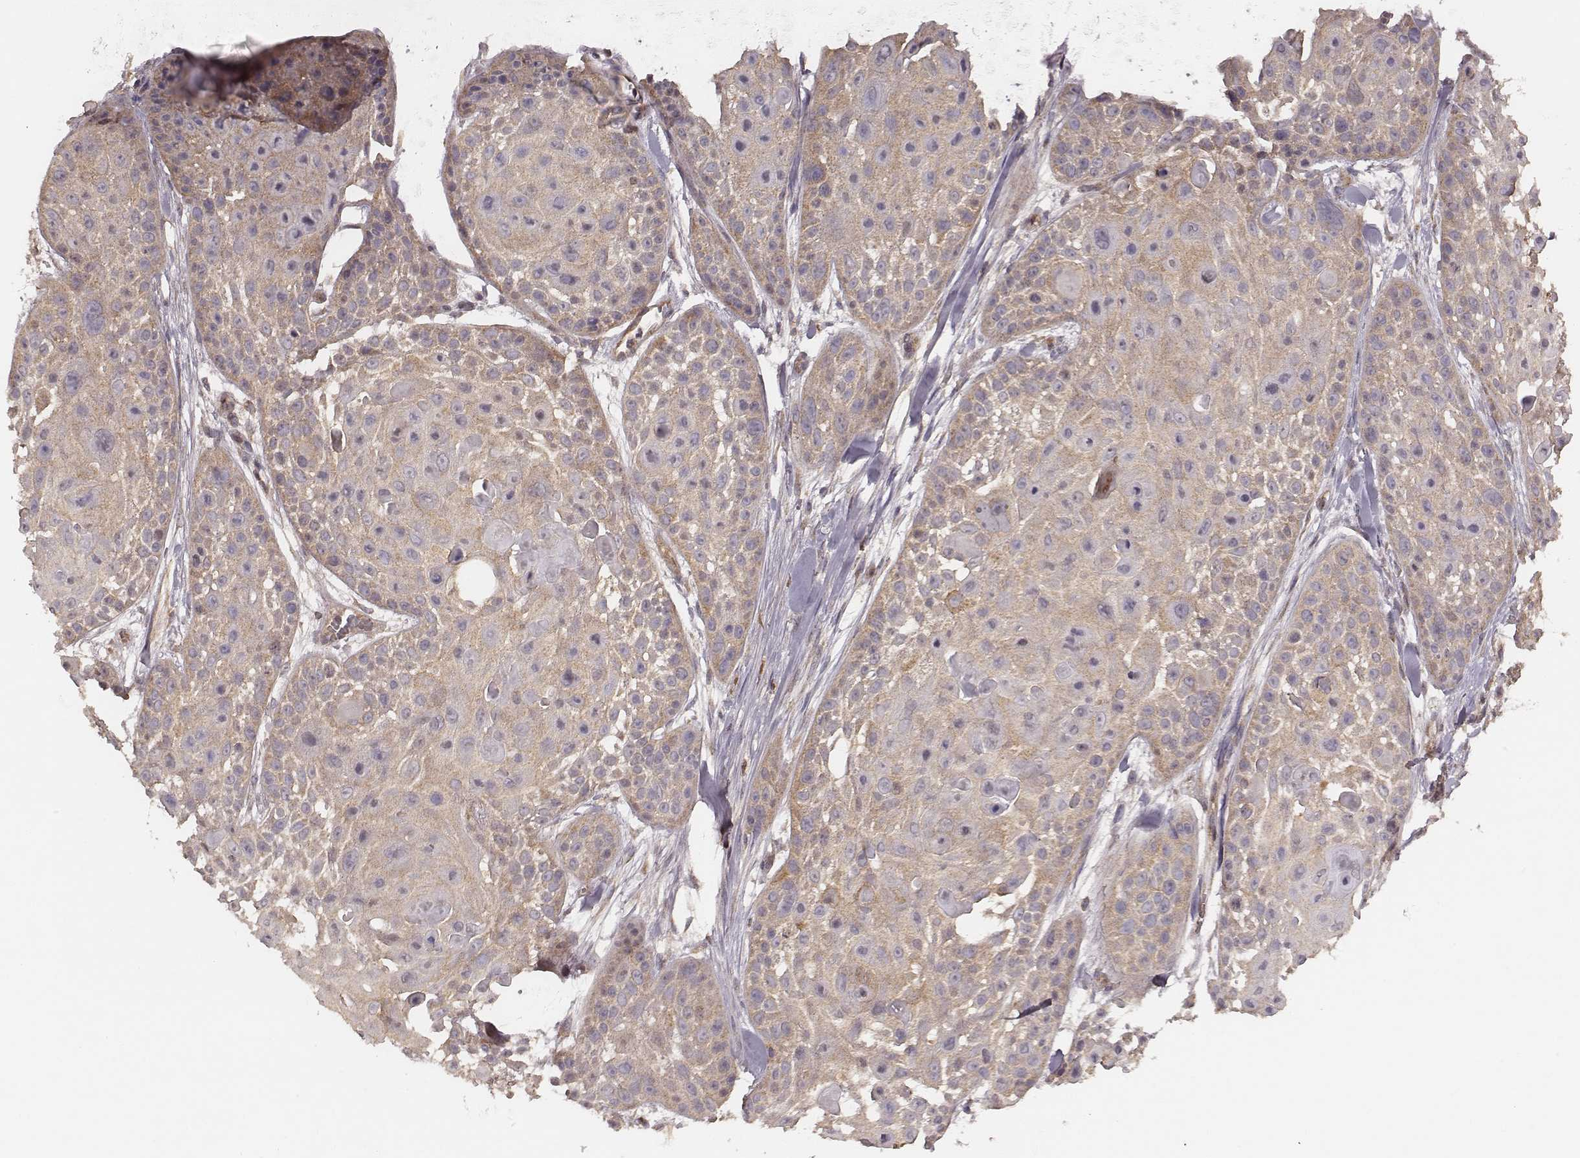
{"staining": {"intensity": "weak", "quantity": "25%-75%", "location": "cytoplasmic/membranous"}, "tissue": "skin cancer", "cell_type": "Tumor cells", "image_type": "cancer", "snomed": [{"axis": "morphology", "description": "Squamous cell carcinoma, NOS"}, {"axis": "topography", "description": "Skin"}, {"axis": "topography", "description": "Anal"}], "caption": "Protein expression analysis of human squamous cell carcinoma (skin) reveals weak cytoplasmic/membranous expression in approximately 25%-75% of tumor cells.", "gene": "CARS1", "patient": {"sex": "female", "age": 75}}